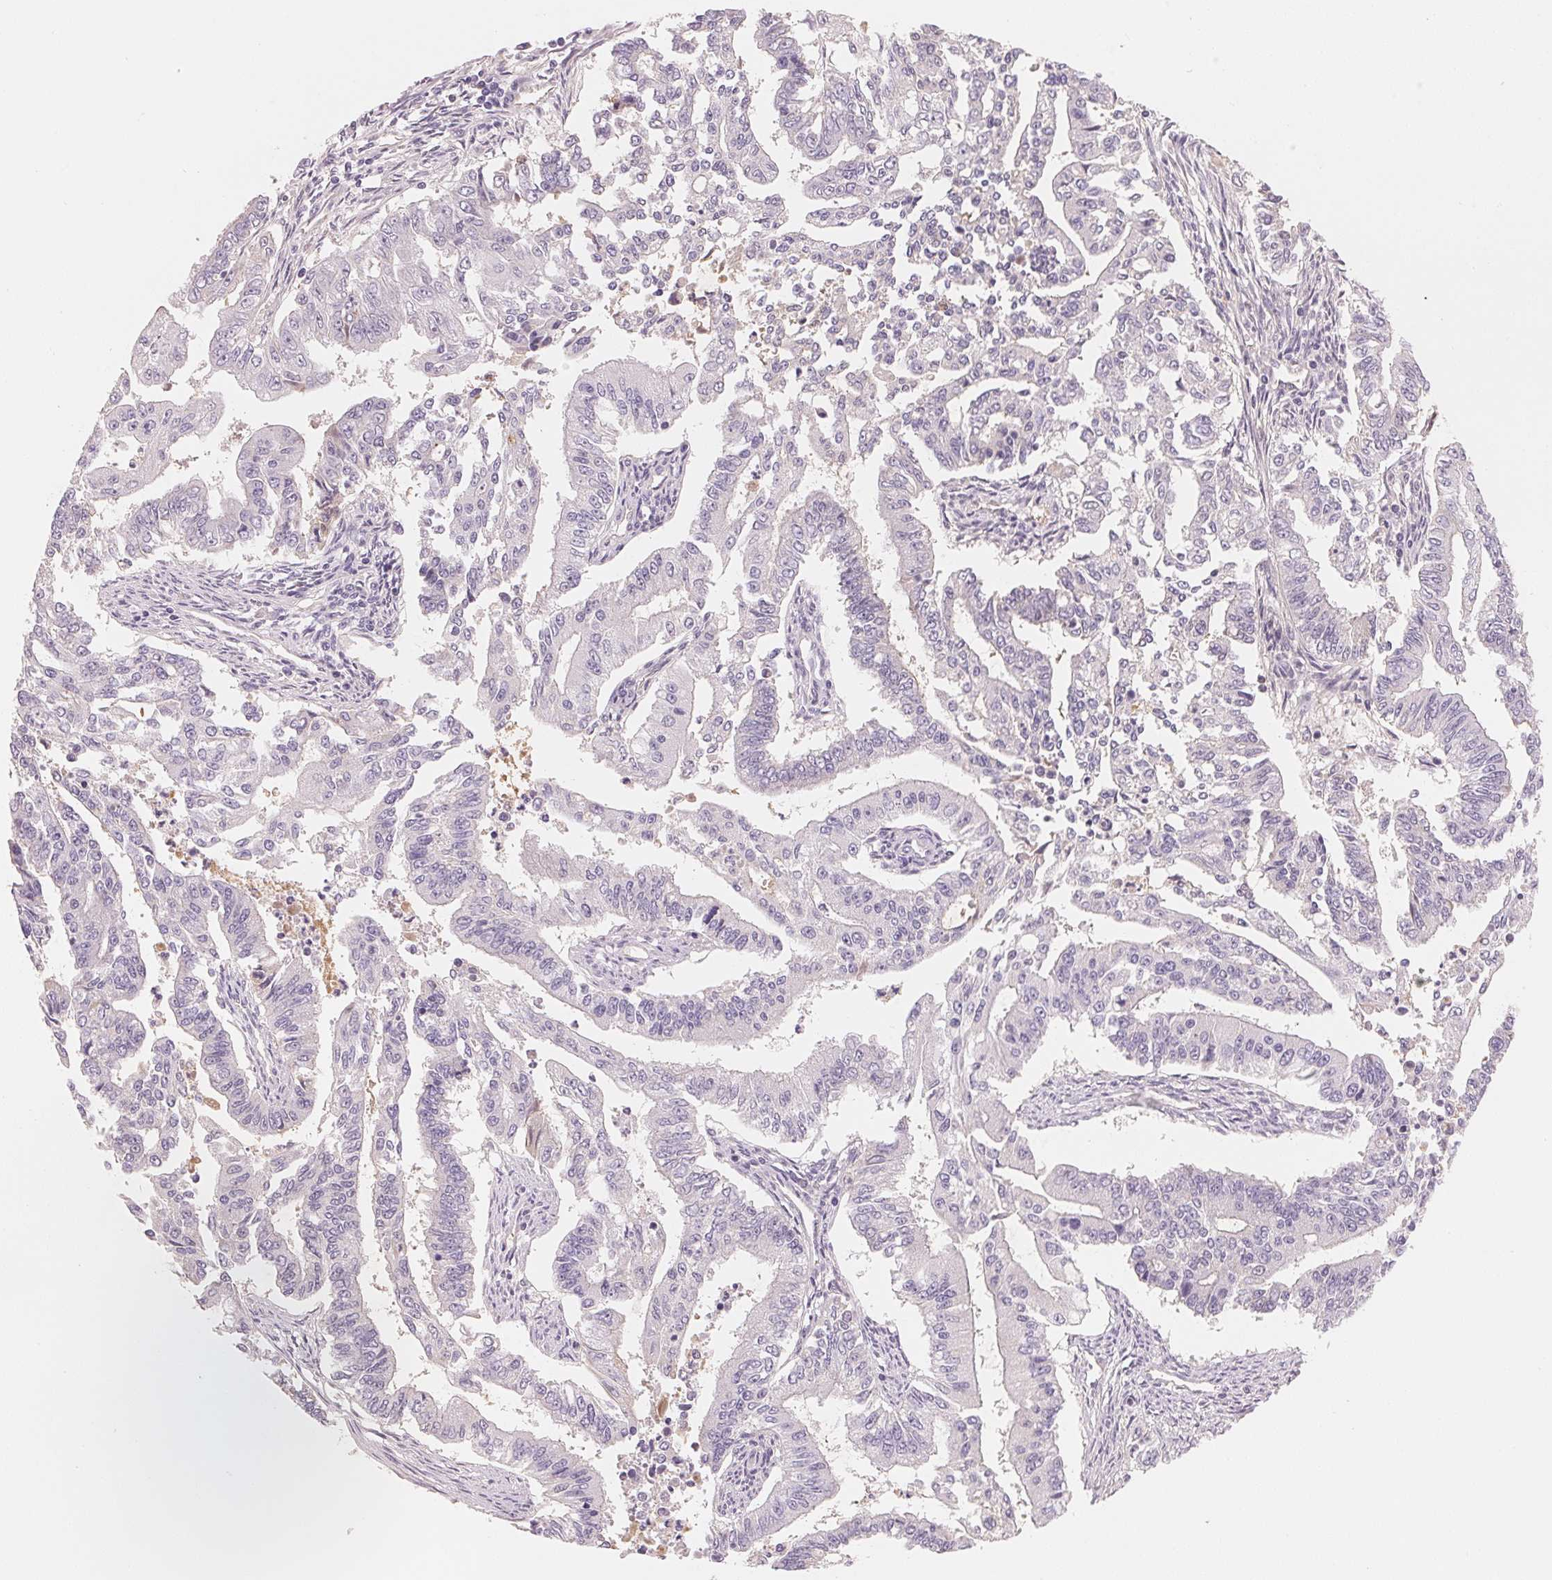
{"staining": {"intensity": "negative", "quantity": "none", "location": "none"}, "tissue": "endometrial cancer", "cell_type": "Tumor cells", "image_type": "cancer", "snomed": [{"axis": "morphology", "description": "Adenocarcinoma, NOS"}, {"axis": "topography", "description": "Uterus"}], "caption": "Endometrial cancer was stained to show a protein in brown. There is no significant expression in tumor cells.", "gene": "CFHR2", "patient": {"sex": "female", "age": 59}}